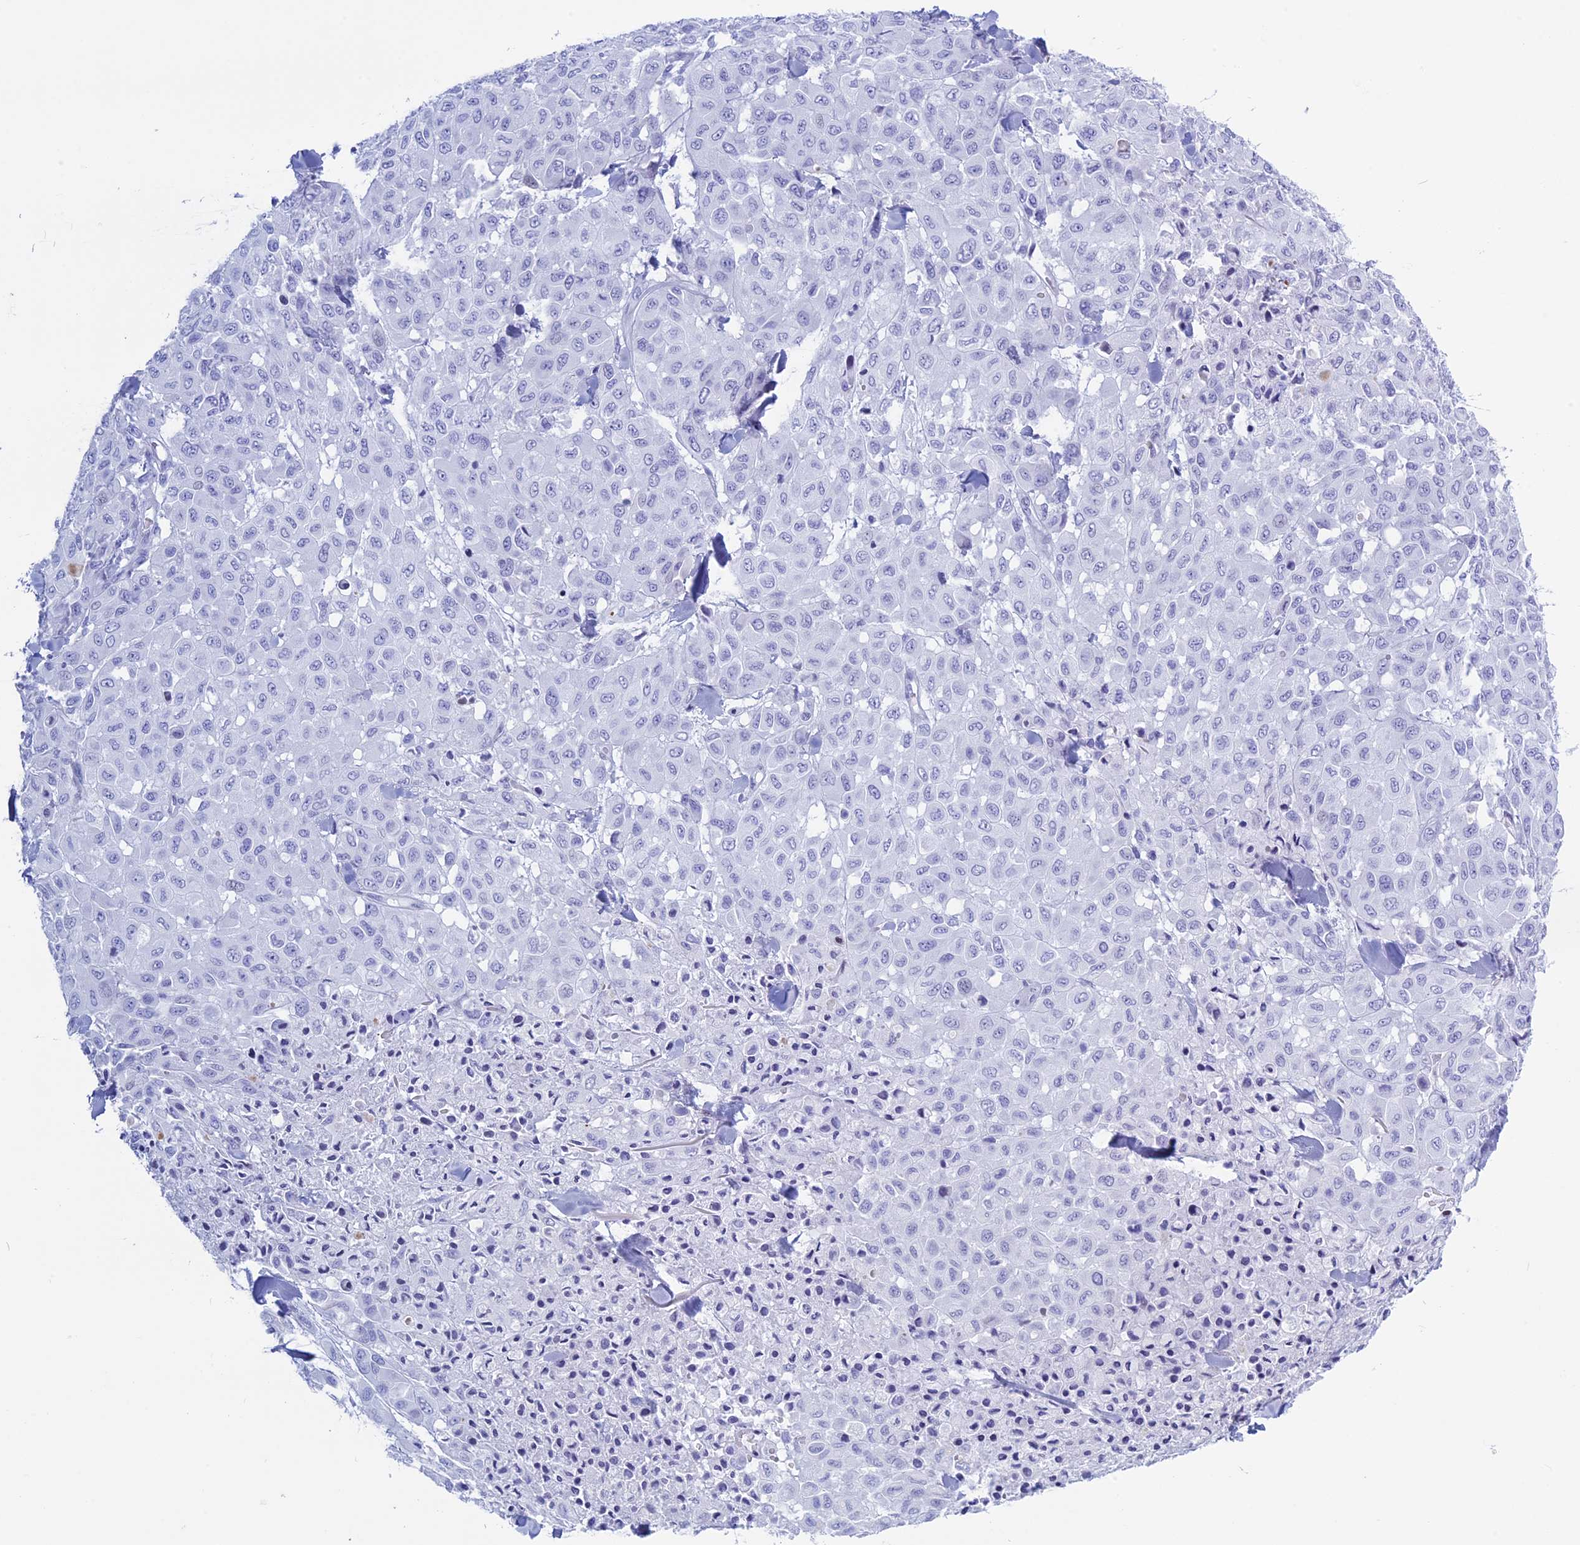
{"staining": {"intensity": "negative", "quantity": "none", "location": "none"}, "tissue": "melanoma", "cell_type": "Tumor cells", "image_type": "cancer", "snomed": [{"axis": "morphology", "description": "Malignant melanoma, Metastatic site"}, {"axis": "topography", "description": "Skin"}], "caption": "This is an IHC micrograph of human melanoma. There is no staining in tumor cells.", "gene": "KCTD21", "patient": {"sex": "female", "age": 81}}